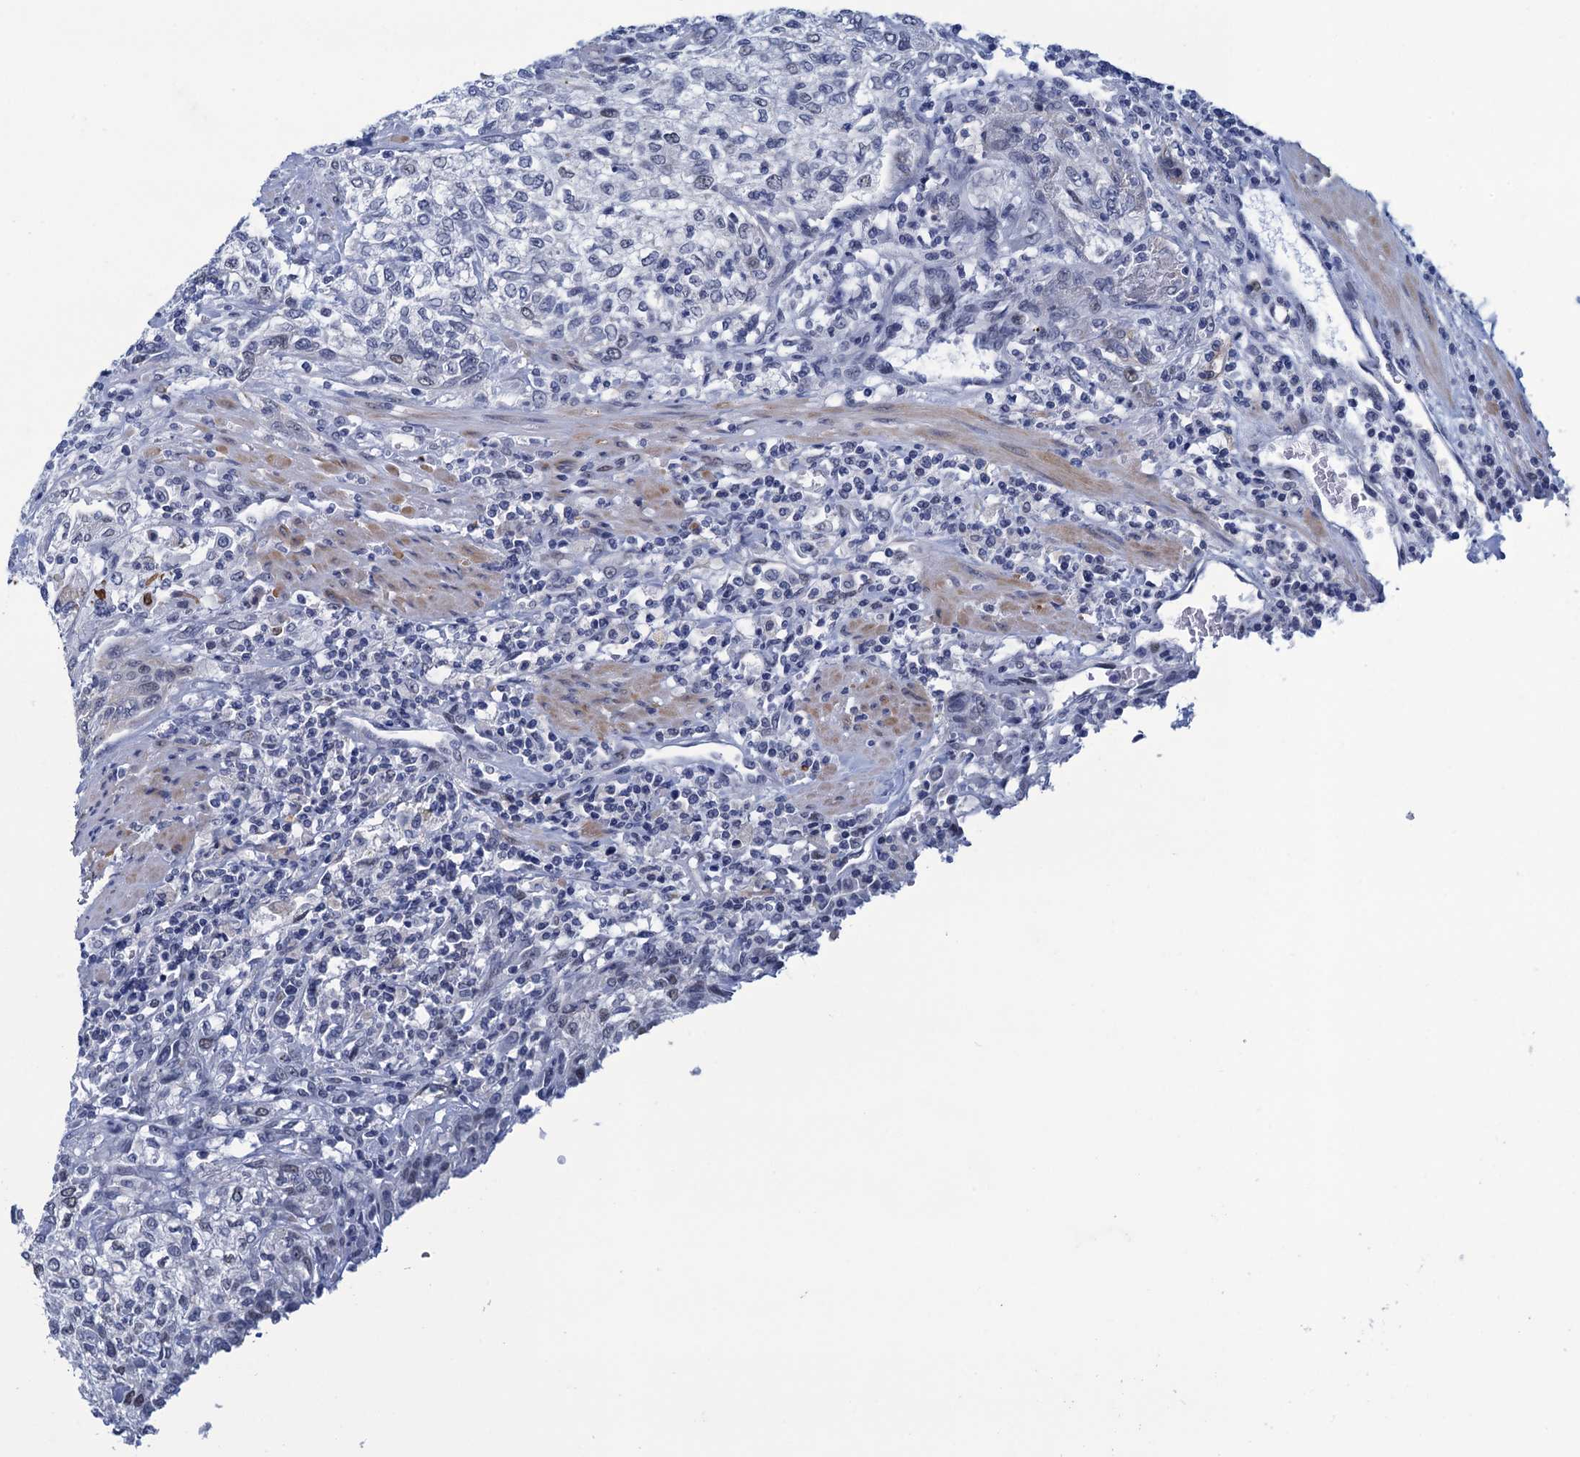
{"staining": {"intensity": "negative", "quantity": "none", "location": "none"}, "tissue": "urothelial cancer", "cell_type": "Tumor cells", "image_type": "cancer", "snomed": [{"axis": "morphology", "description": "Normal tissue, NOS"}, {"axis": "morphology", "description": "Urothelial carcinoma, NOS"}, {"axis": "topography", "description": "Urinary bladder"}, {"axis": "topography", "description": "Peripheral nerve tissue"}], "caption": "The image reveals no staining of tumor cells in urothelial cancer.", "gene": "GINS3", "patient": {"sex": "male", "age": 35}}